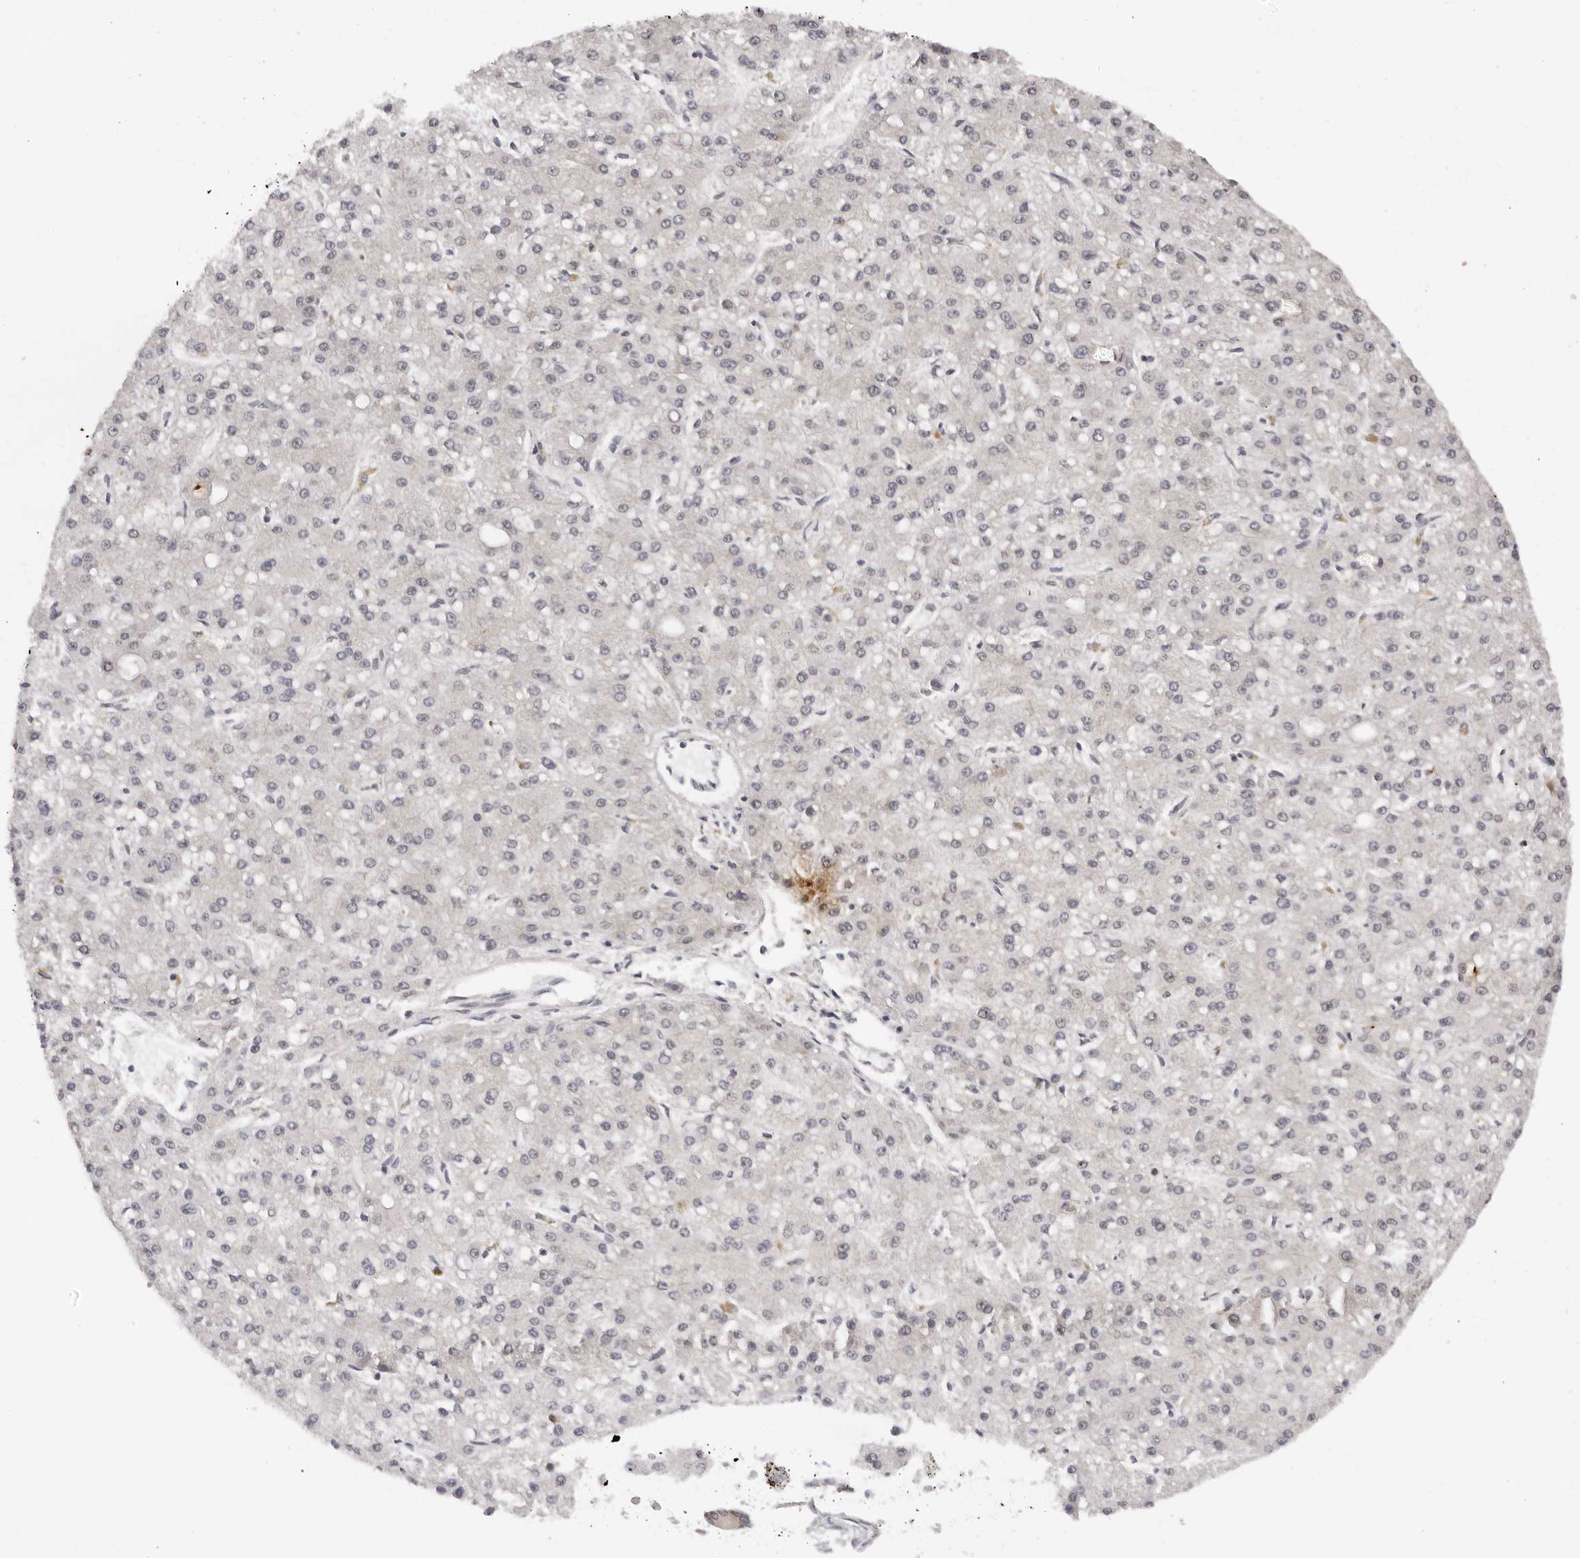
{"staining": {"intensity": "negative", "quantity": "none", "location": "none"}, "tissue": "liver cancer", "cell_type": "Tumor cells", "image_type": "cancer", "snomed": [{"axis": "morphology", "description": "Carcinoma, Hepatocellular, NOS"}, {"axis": "topography", "description": "Liver"}], "caption": "Liver hepatocellular carcinoma was stained to show a protein in brown. There is no significant expression in tumor cells.", "gene": "IL17RA", "patient": {"sex": "male", "age": 67}}